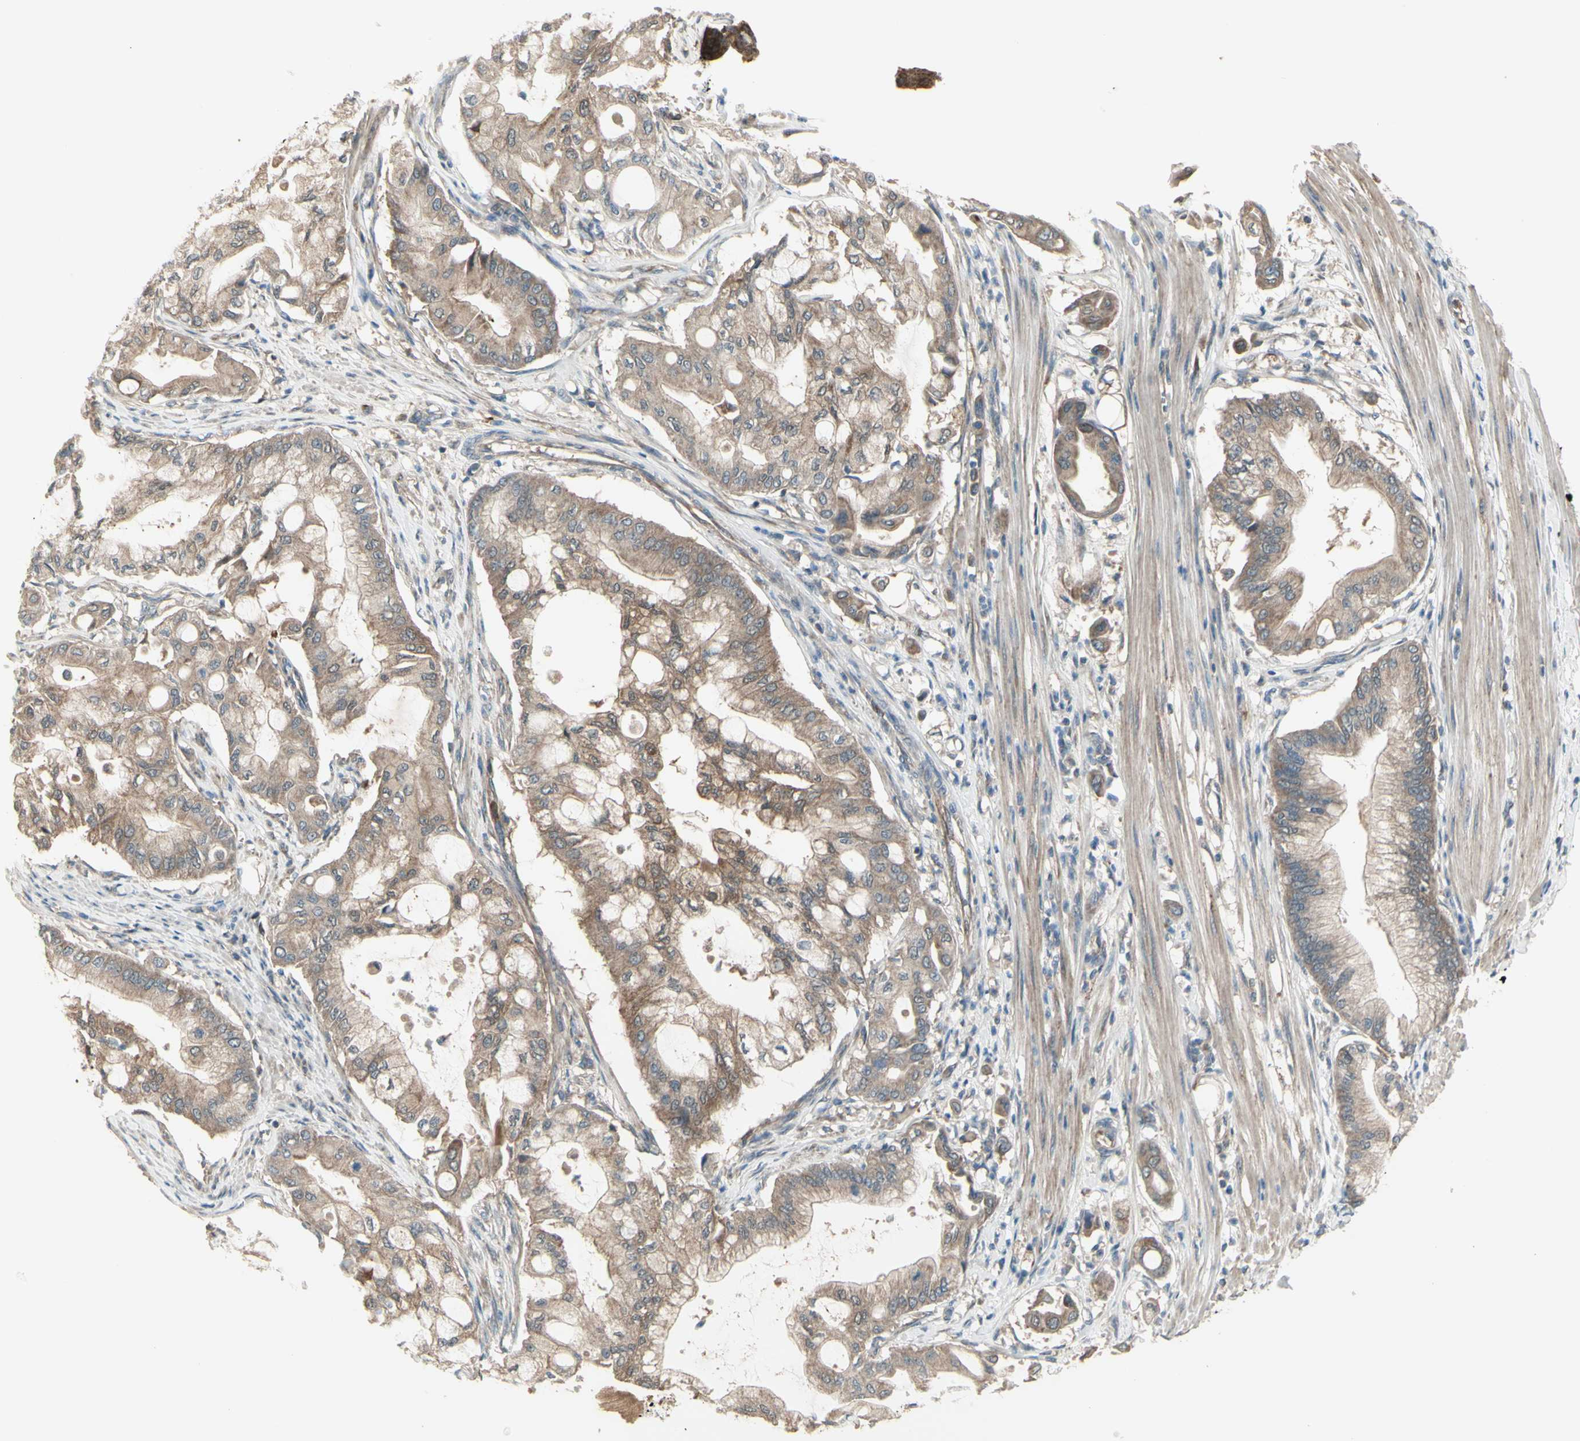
{"staining": {"intensity": "weak", "quantity": ">75%", "location": "cytoplasmic/membranous"}, "tissue": "pancreatic cancer", "cell_type": "Tumor cells", "image_type": "cancer", "snomed": [{"axis": "morphology", "description": "Adenocarcinoma, NOS"}, {"axis": "morphology", "description": "Adenocarcinoma, metastatic, NOS"}, {"axis": "topography", "description": "Lymph node"}, {"axis": "topography", "description": "Pancreas"}, {"axis": "topography", "description": "Duodenum"}], "caption": "Pancreatic metastatic adenocarcinoma stained with a protein marker shows weak staining in tumor cells.", "gene": "NAXD", "patient": {"sex": "female", "age": 64}}